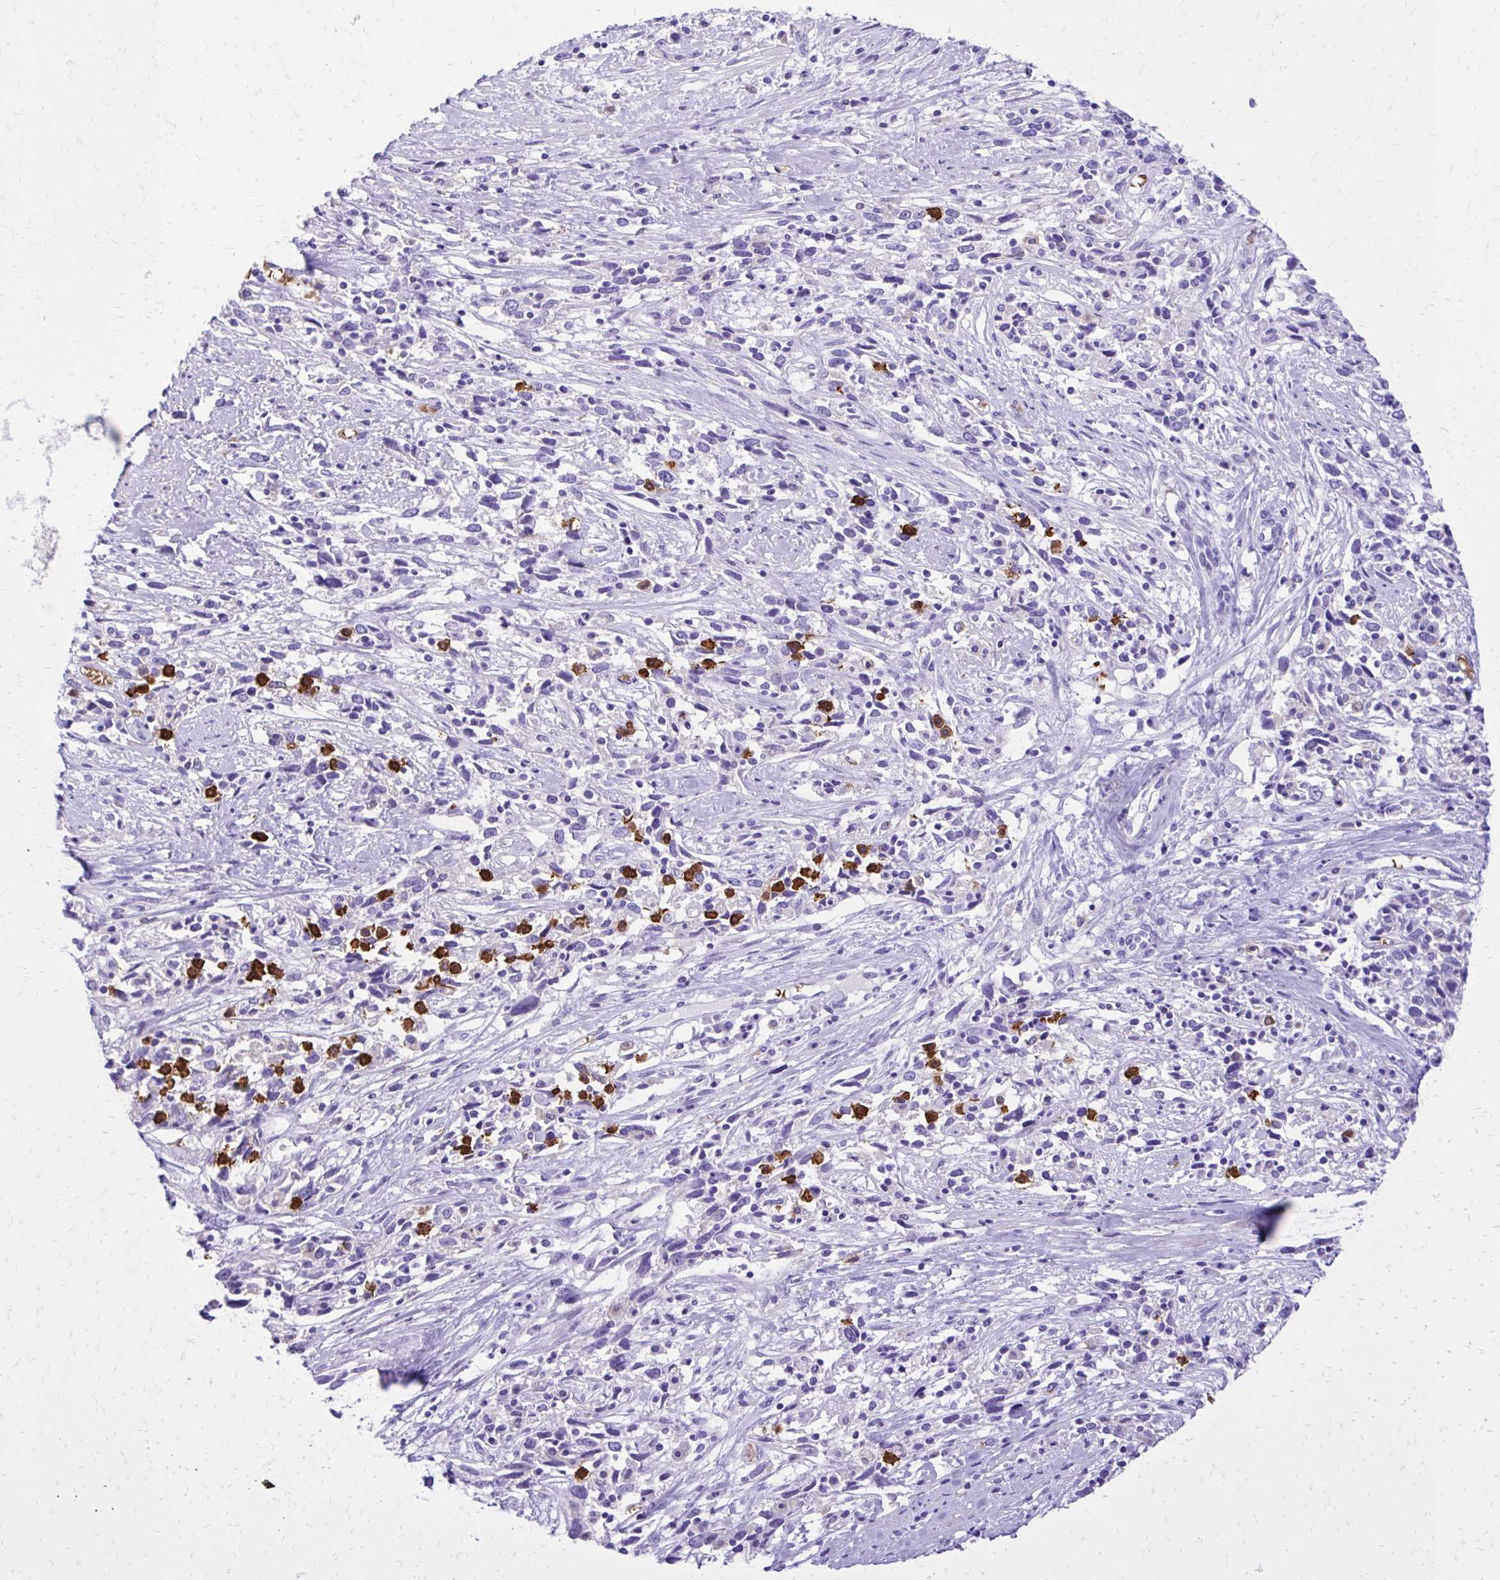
{"staining": {"intensity": "negative", "quantity": "none", "location": "none"}, "tissue": "cervical cancer", "cell_type": "Tumor cells", "image_type": "cancer", "snomed": [{"axis": "morphology", "description": "Adenocarcinoma, NOS"}, {"axis": "topography", "description": "Cervix"}], "caption": "The image reveals no staining of tumor cells in adenocarcinoma (cervical).", "gene": "CAT", "patient": {"sex": "female", "age": 40}}